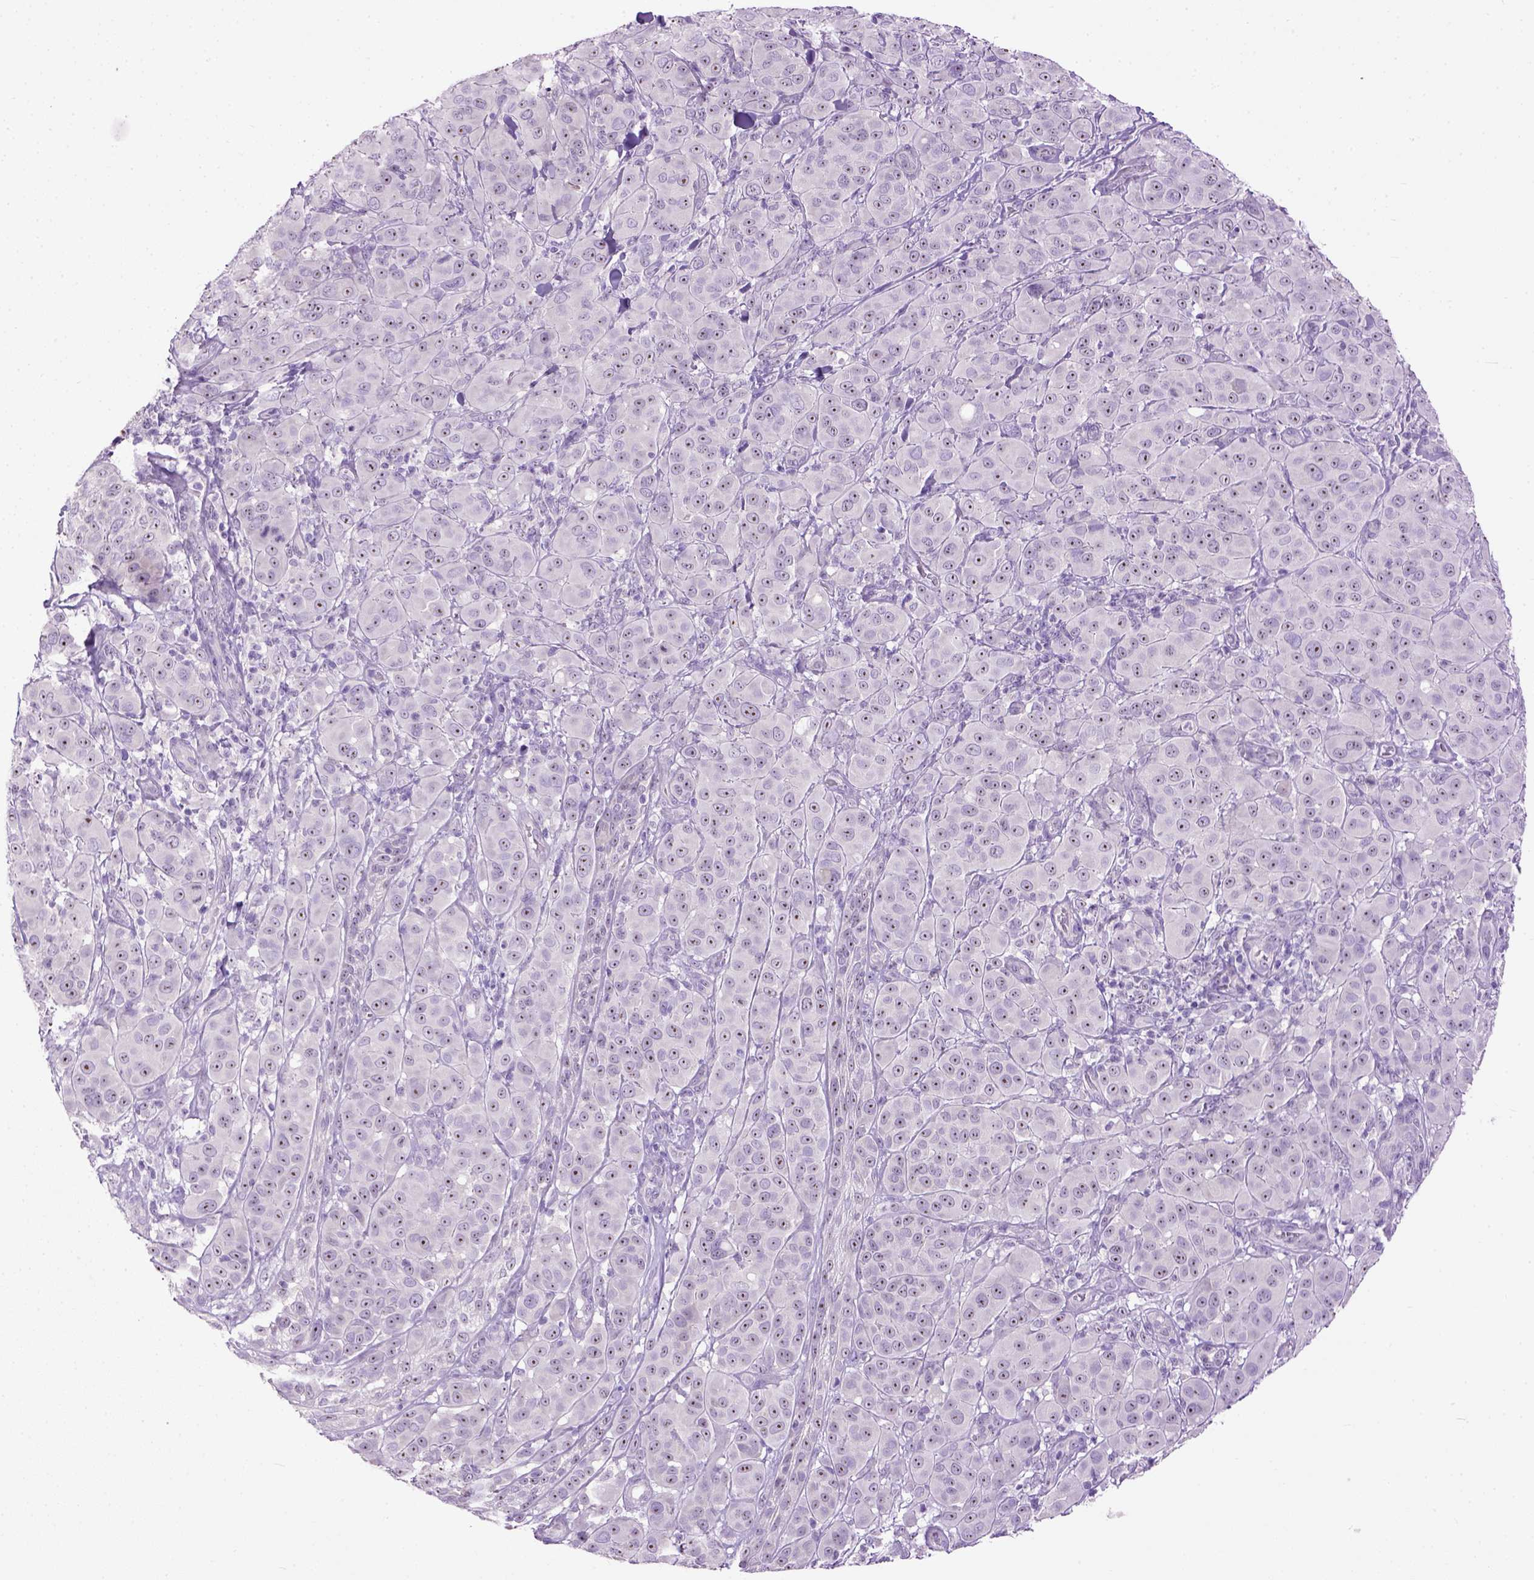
{"staining": {"intensity": "moderate", "quantity": ">75%", "location": "nuclear"}, "tissue": "melanoma", "cell_type": "Tumor cells", "image_type": "cancer", "snomed": [{"axis": "morphology", "description": "Malignant melanoma, NOS"}, {"axis": "topography", "description": "Skin"}], "caption": "Immunohistochemistry (DAB) staining of human malignant melanoma reveals moderate nuclear protein expression in about >75% of tumor cells.", "gene": "UTP4", "patient": {"sex": "female", "age": 87}}